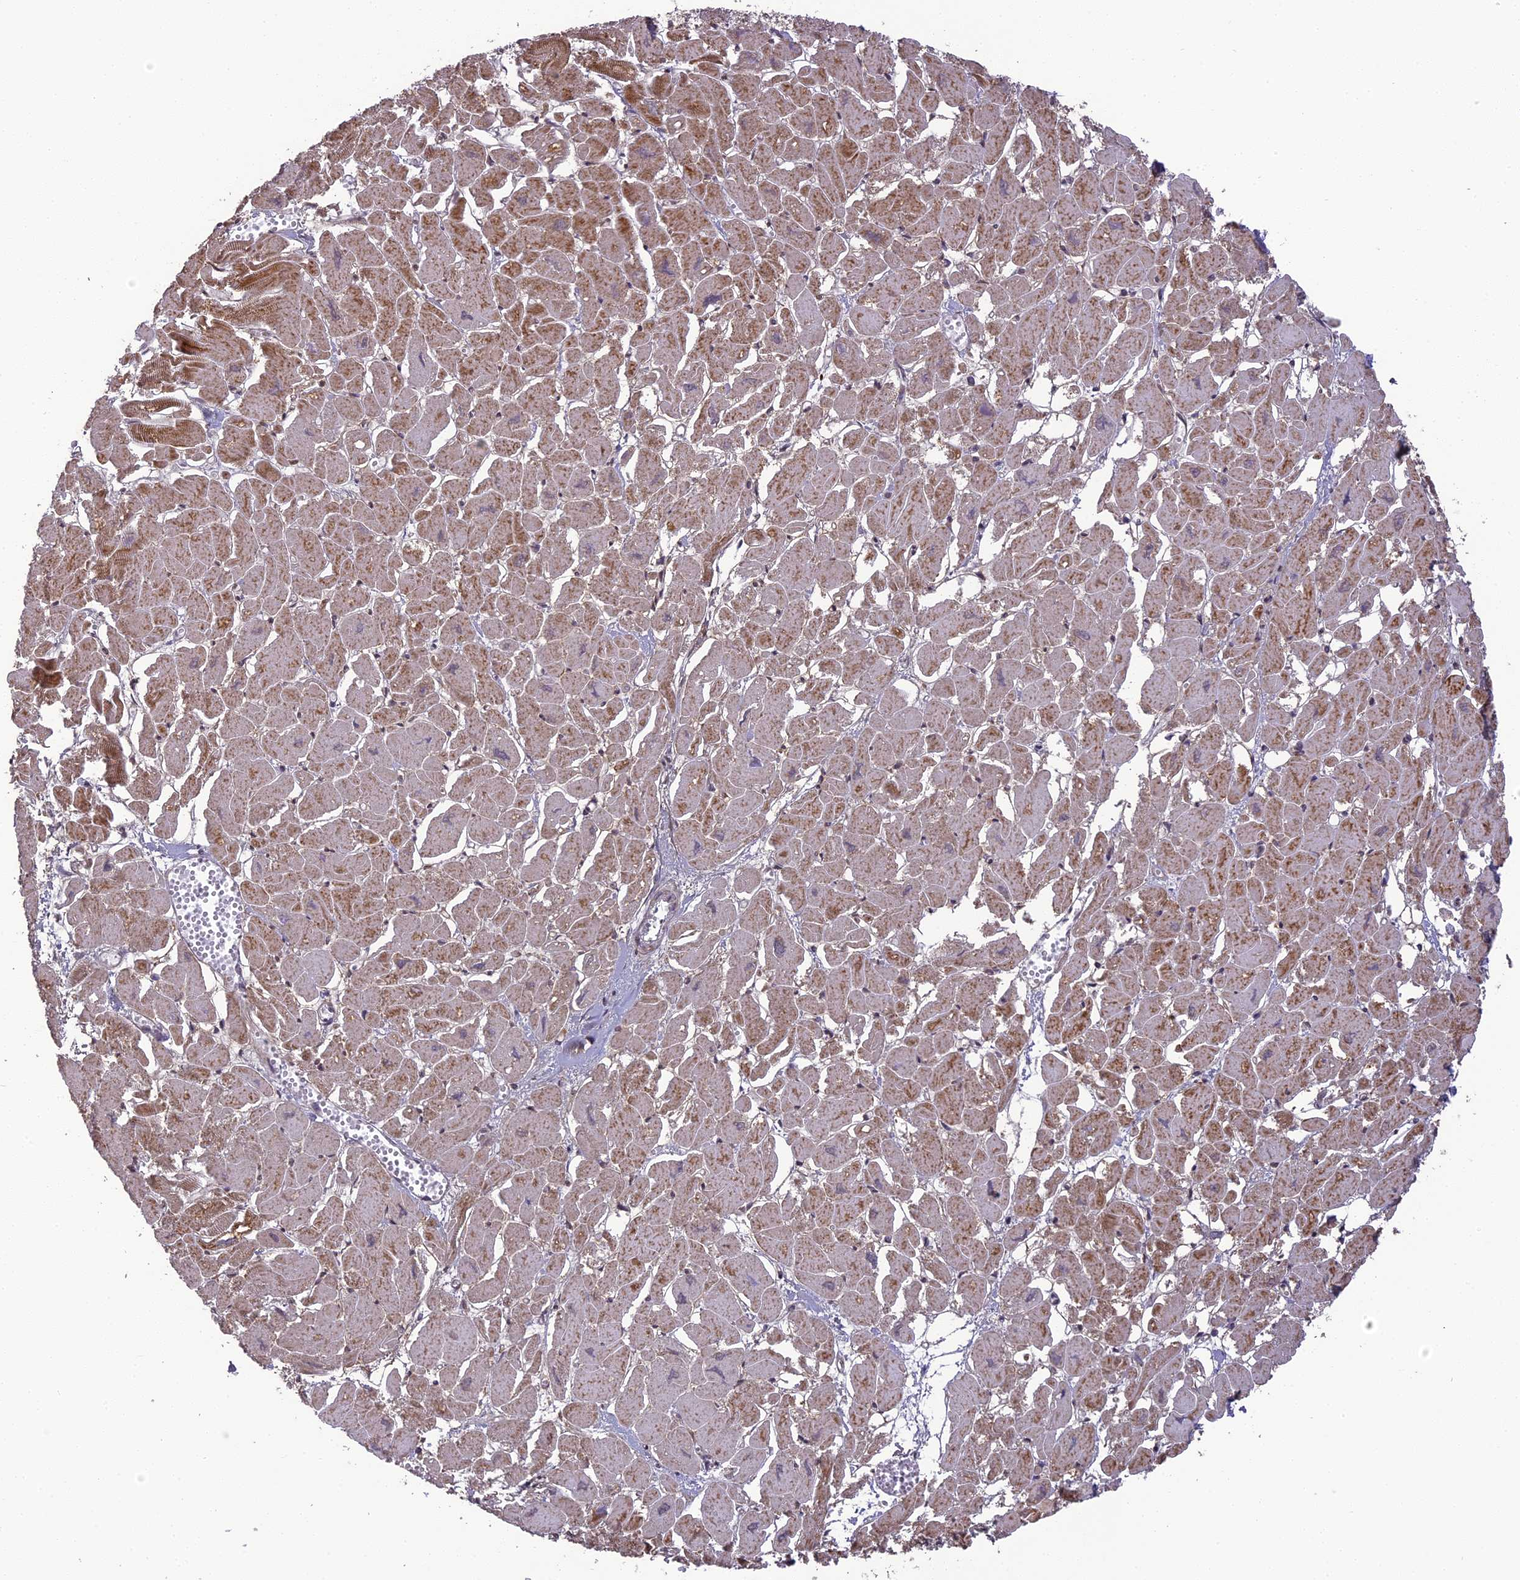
{"staining": {"intensity": "moderate", "quantity": "25%-75%", "location": "cytoplasmic/membranous"}, "tissue": "heart muscle", "cell_type": "Cardiomyocytes", "image_type": "normal", "snomed": [{"axis": "morphology", "description": "Normal tissue, NOS"}, {"axis": "topography", "description": "Heart"}], "caption": "High-magnification brightfield microscopy of unremarkable heart muscle stained with DAB (brown) and counterstained with hematoxylin (blue). cardiomyocytes exhibit moderate cytoplasmic/membranous expression is appreciated in approximately25%-75% of cells.", "gene": "ERG28", "patient": {"sex": "male", "age": 54}}